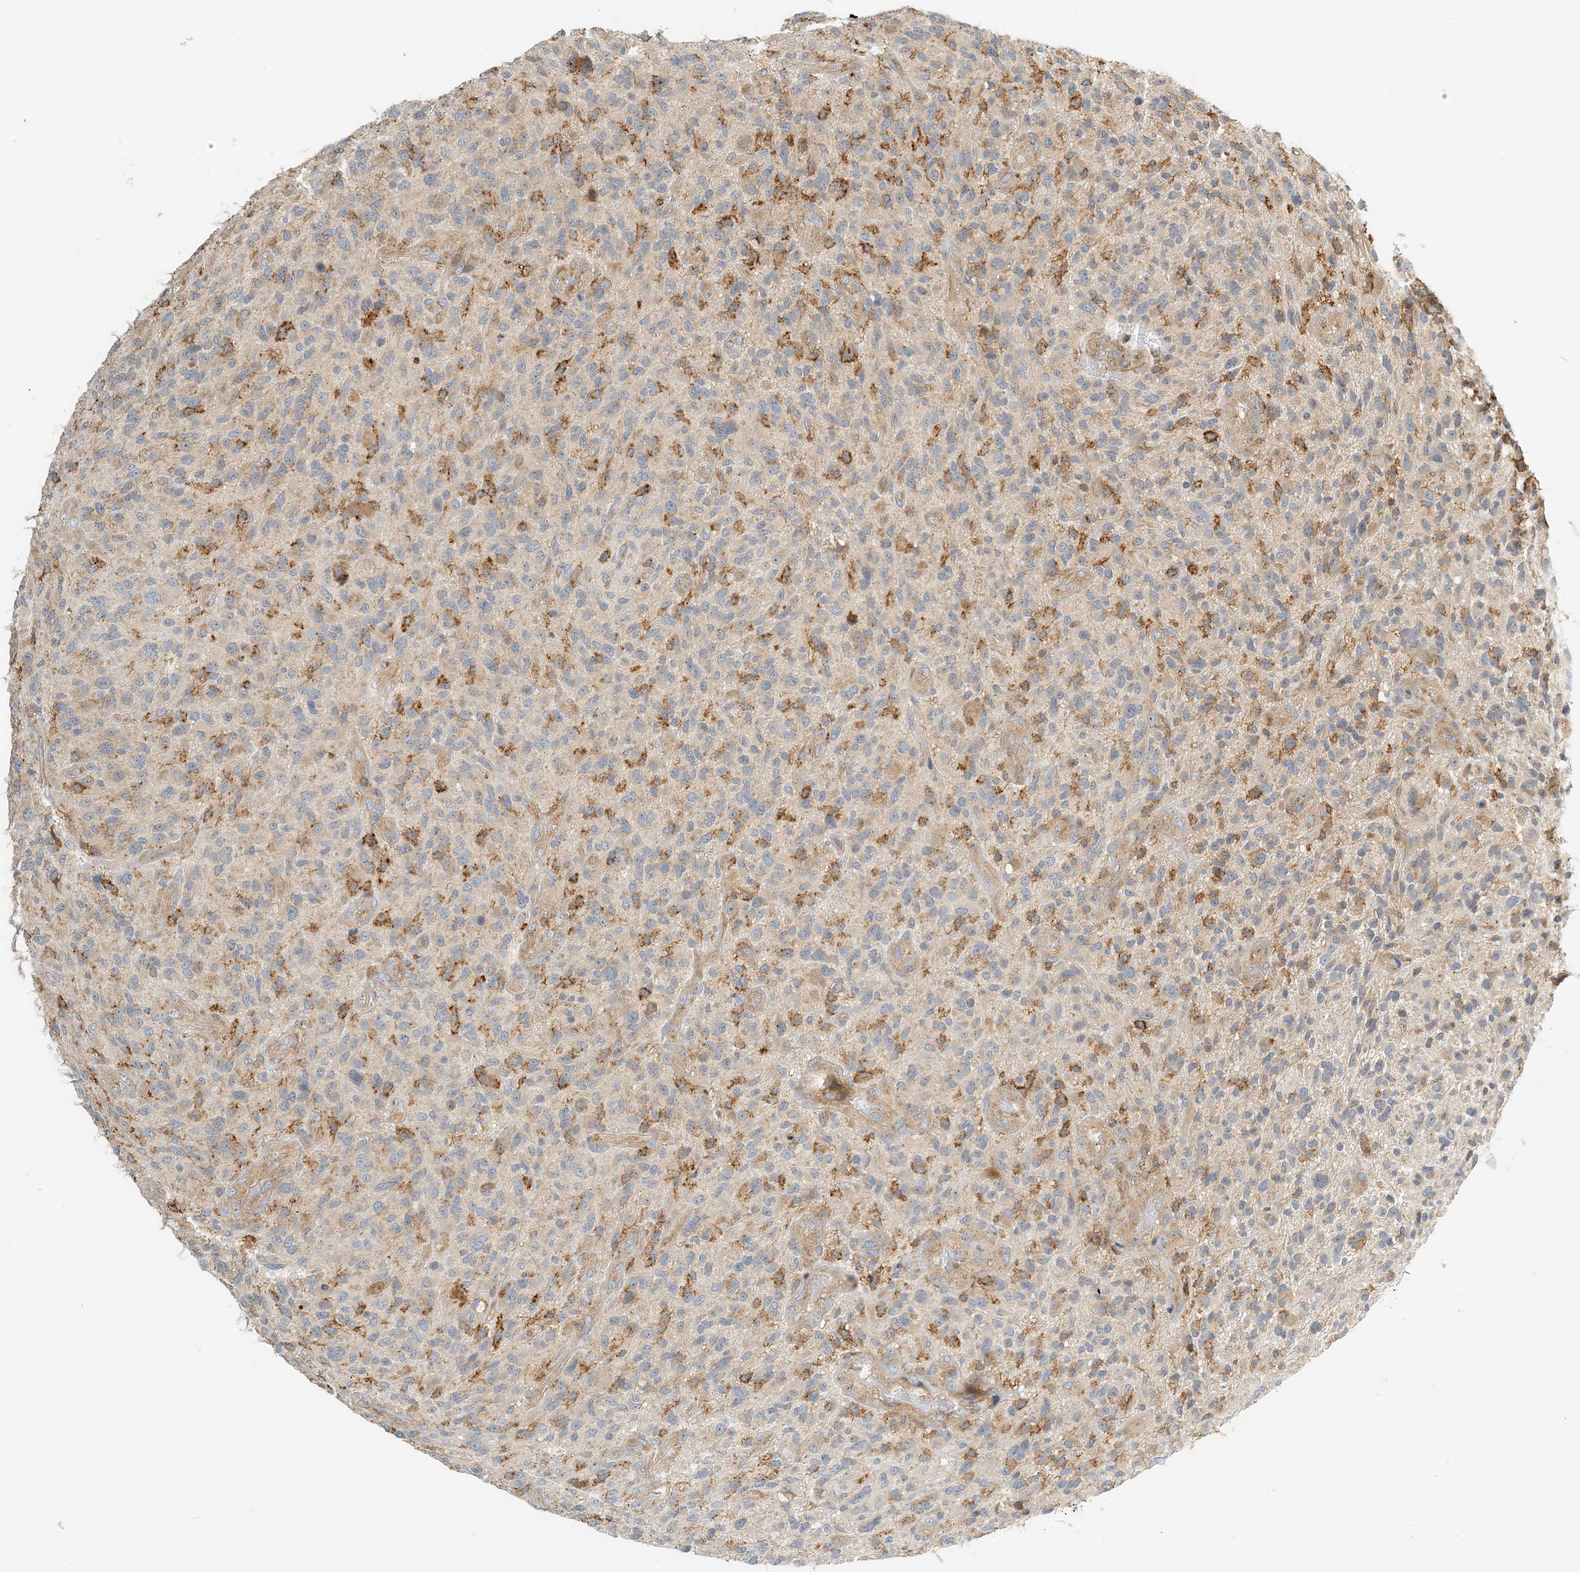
{"staining": {"intensity": "negative", "quantity": "none", "location": "none"}, "tissue": "glioma", "cell_type": "Tumor cells", "image_type": "cancer", "snomed": [{"axis": "morphology", "description": "Glioma, malignant, High grade"}, {"axis": "topography", "description": "Brain"}], "caption": "Photomicrograph shows no significant protein positivity in tumor cells of glioma.", "gene": "COLEC11", "patient": {"sex": "male", "age": 47}}